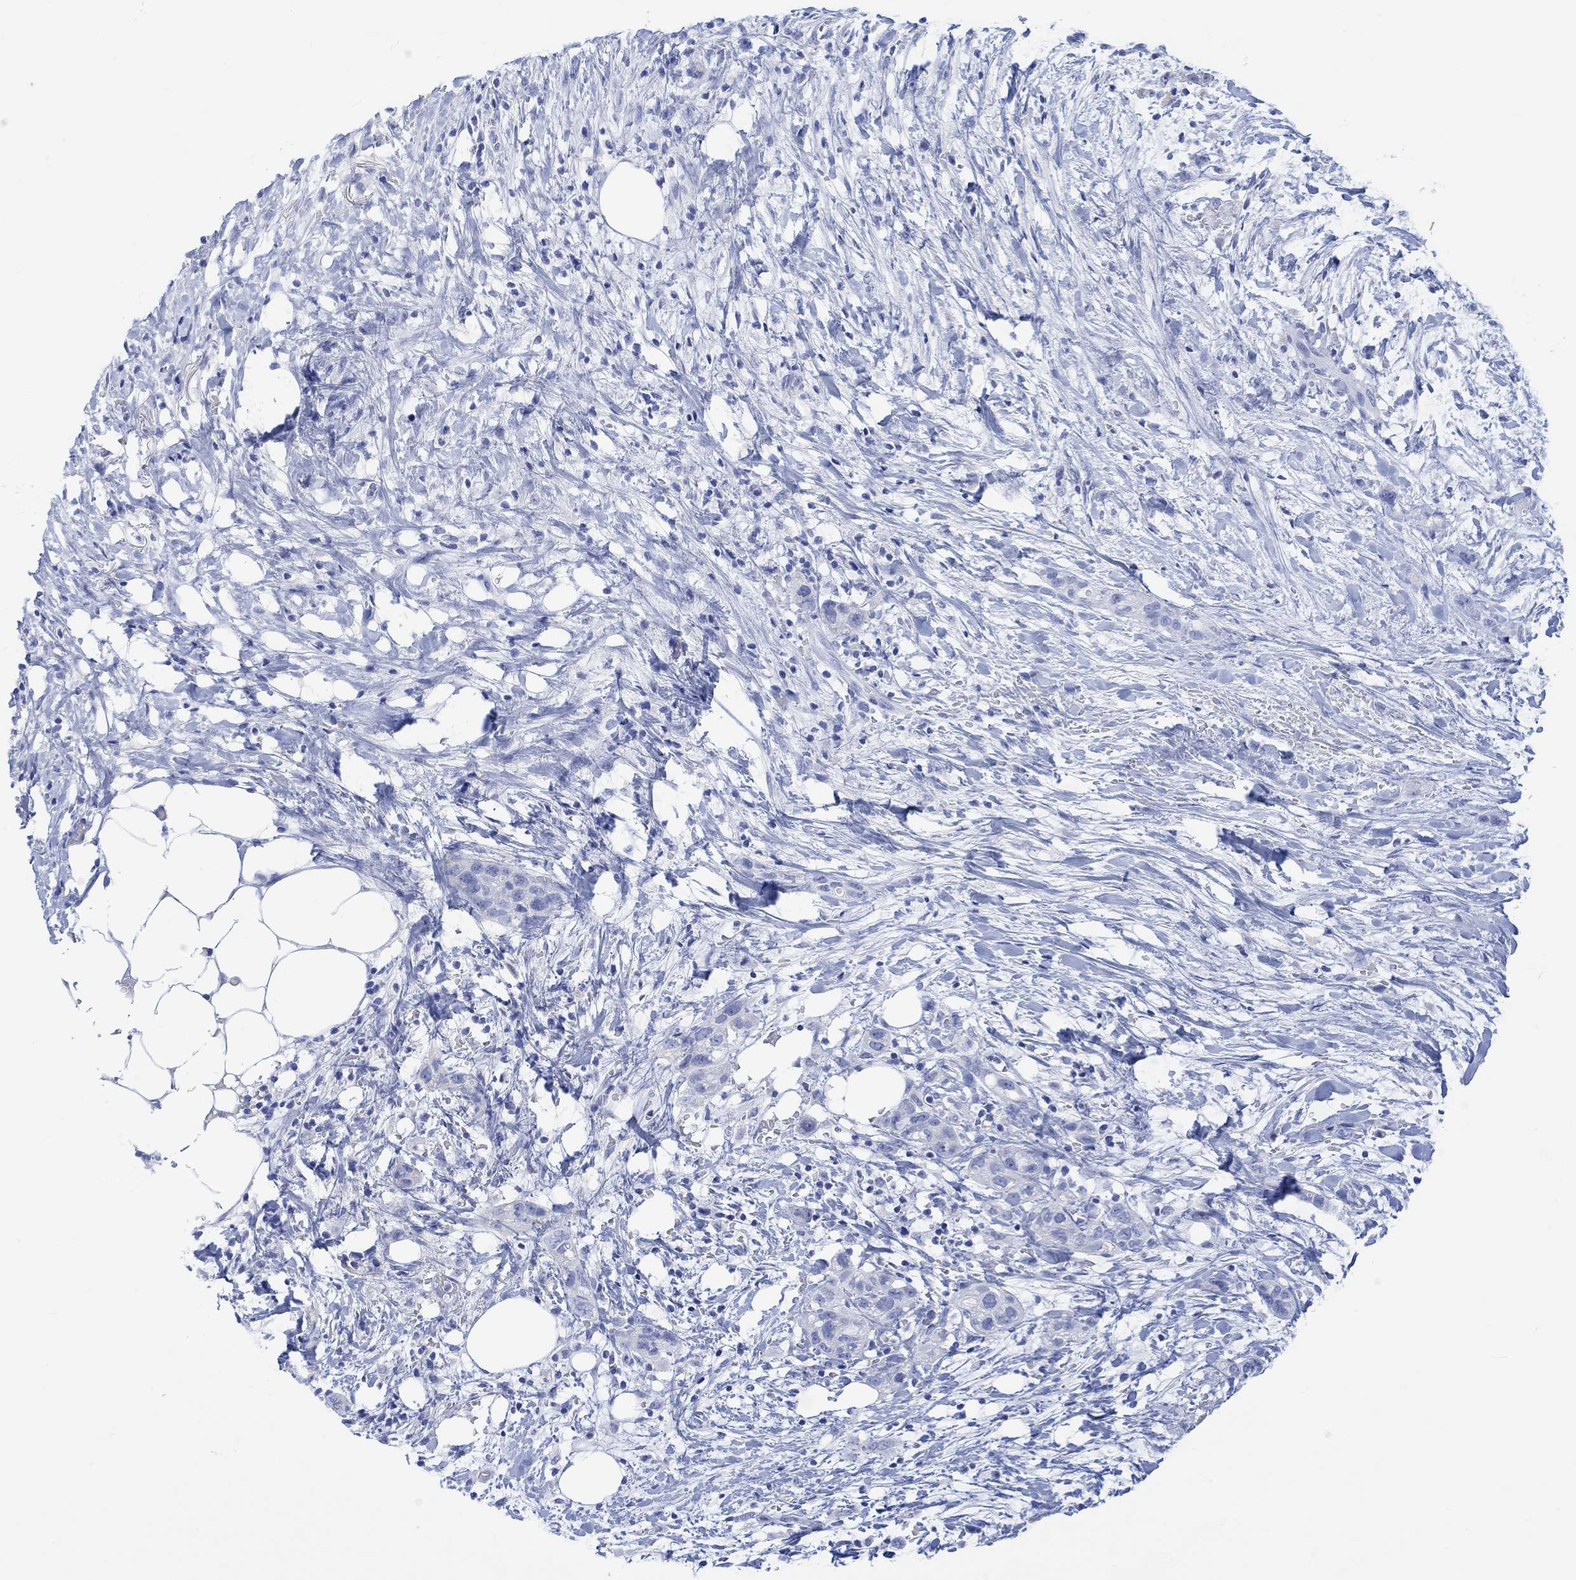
{"staining": {"intensity": "negative", "quantity": "none", "location": "none"}, "tissue": "pancreatic cancer", "cell_type": "Tumor cells", "image_type": "cancer", "snomed": [{"axis": "morphology", "description": "Adenocarcinoma, NOS"}, {"axis": "topography", "description": "Pancreas"}], "caption": "Immunohistochemistry of pancreatic adenocarcinoma reveals no expression in tumor cells.", "gene": "CALCA", "patient": {"sex": "female", "age": 72}}